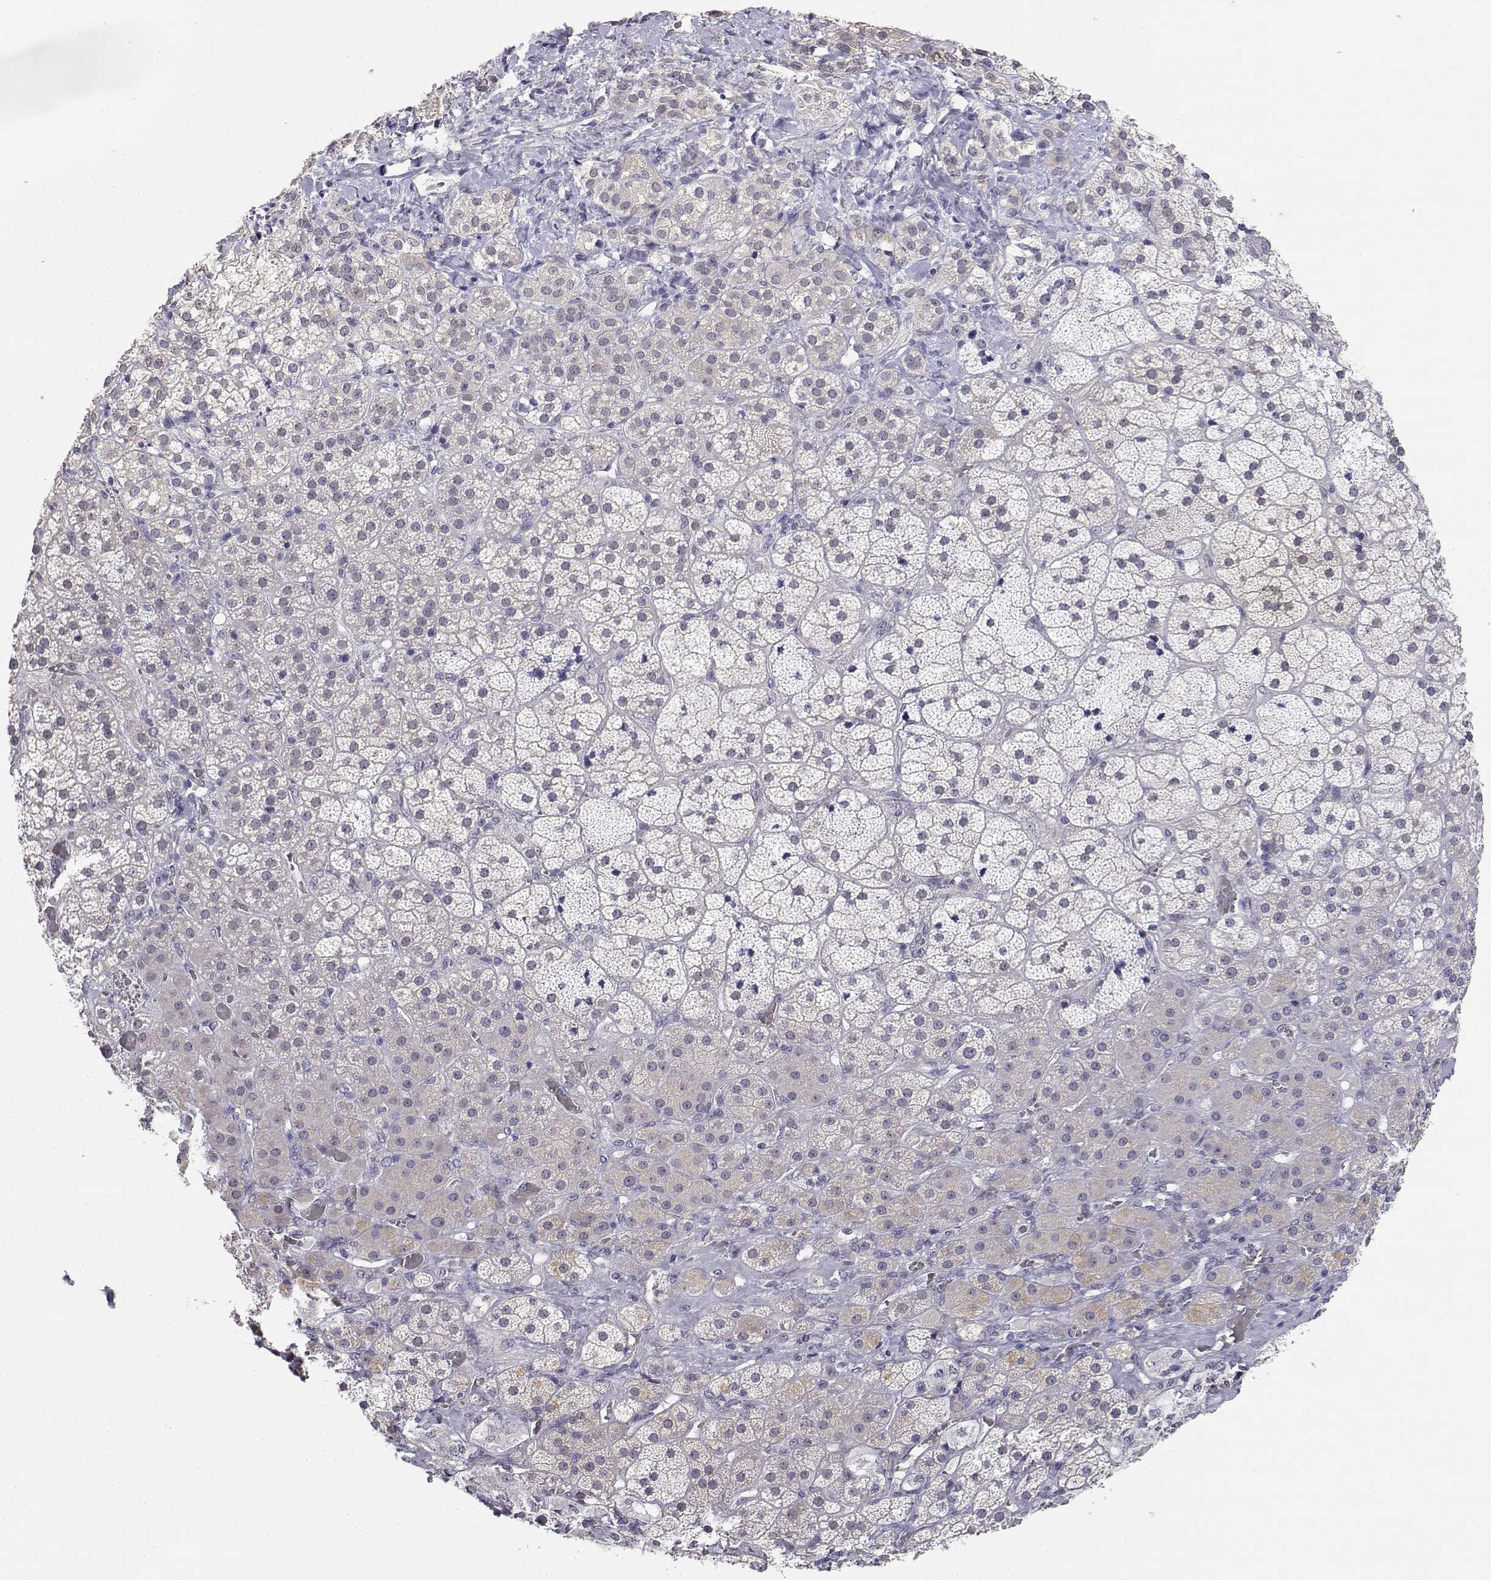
{"staining": {"intensity": "negative", "quantity": "none", "location": "none"}, "tissue": "adrenal gland", "cell_type": "Glandular cells", "image_type": "normal", "snomed": [{"axis": "morphology", "description": "Normal tissue, NOS"}, {"axis": "topography", "description": "Adrenal gland"}], "caption": "This is an immunohistochemistry (IHC) image of unremarkable adrenal gland. There is no staining in glandular cells.", "gene": "ADA", "patient": {"sex": "male", "age": 57}}